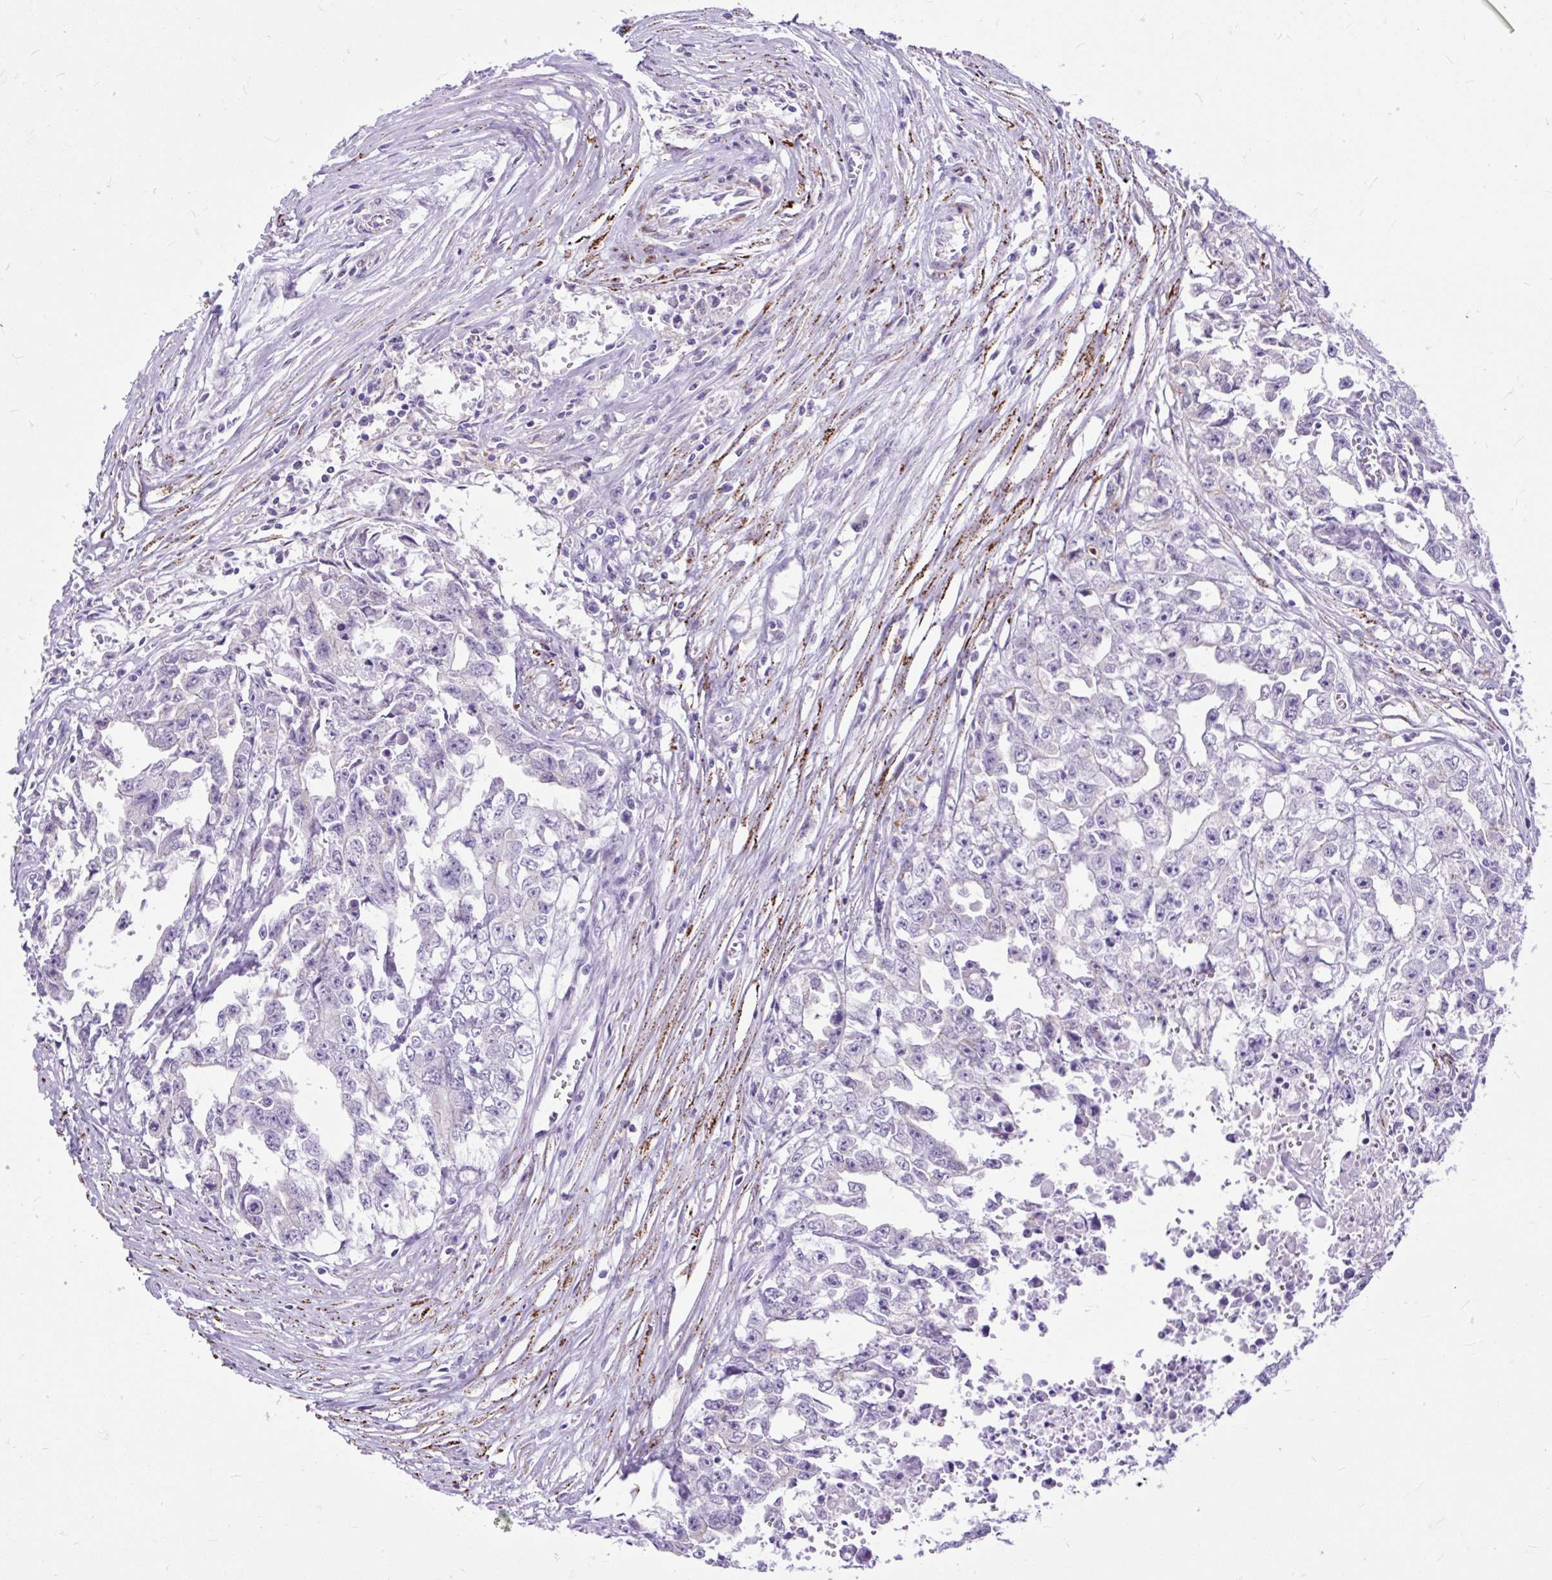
{"staining": {"intensity": "negative", "quantity": "none", "location": "none"}, "tissue": "testis cancer", "cell_type": "Tumor cells", "image_type": "cancer", "snomed": [{"axis": "morphology", "description": "Seminoma, NOS"}, {"axis": "morphology", "description": "Carcinoma, Embryonal, NOS"}, {"axis": "topography", "description": "Testis"}], "caption": "A micrograph of testis seminoma stained for a protein displays no brown staining in tumor cells.", "gene": "ZNF256", "patient": {"sex": "male", "age": 43}}